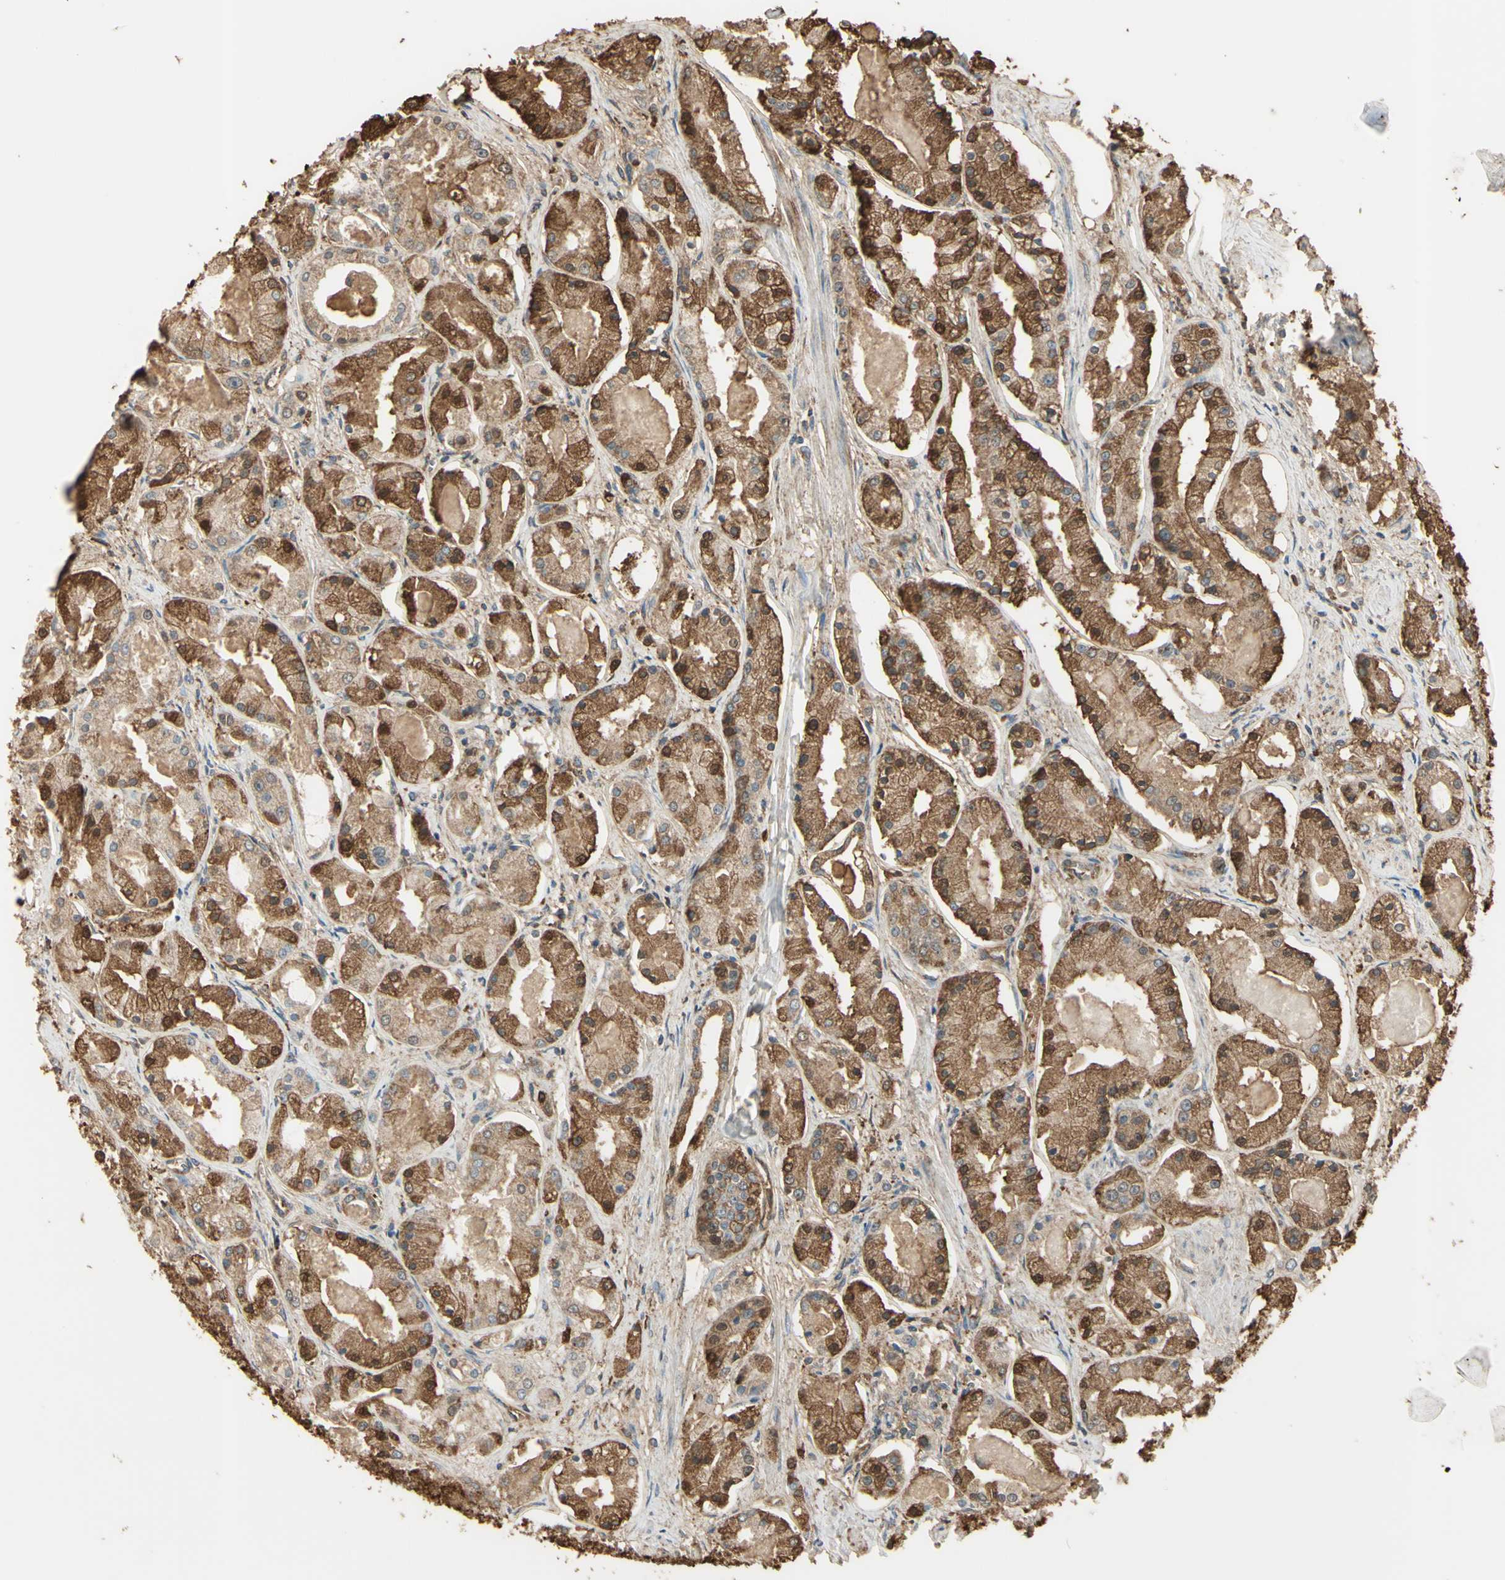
{"staining": {"intensity": "strong", "quantity": ">75%", "location": "cytoplasmic/membranous"}, "tissue": "prostate cancer", "cell_type": "Tumor cells", "image_type": "cancer", "snomed": [{"axis": "morphology", "description": "Adenocarcinoma, High grade"}, {"axis": "topography", "description": "Prostate"}], "caption": "Tumor cells exhibit strong cytoplasmic/membranous positivity in about >75% of cells in prostate cancer (high-grade adenocarcinoma). The staining was performed using DAB (3,3'-diaminobenzidine), with brown indicating positive protein expression. Nuclei are stained blue with hematoxylin.", "gene": "ANGPTL1", "patient": {"sex": "male", "age": 66}}